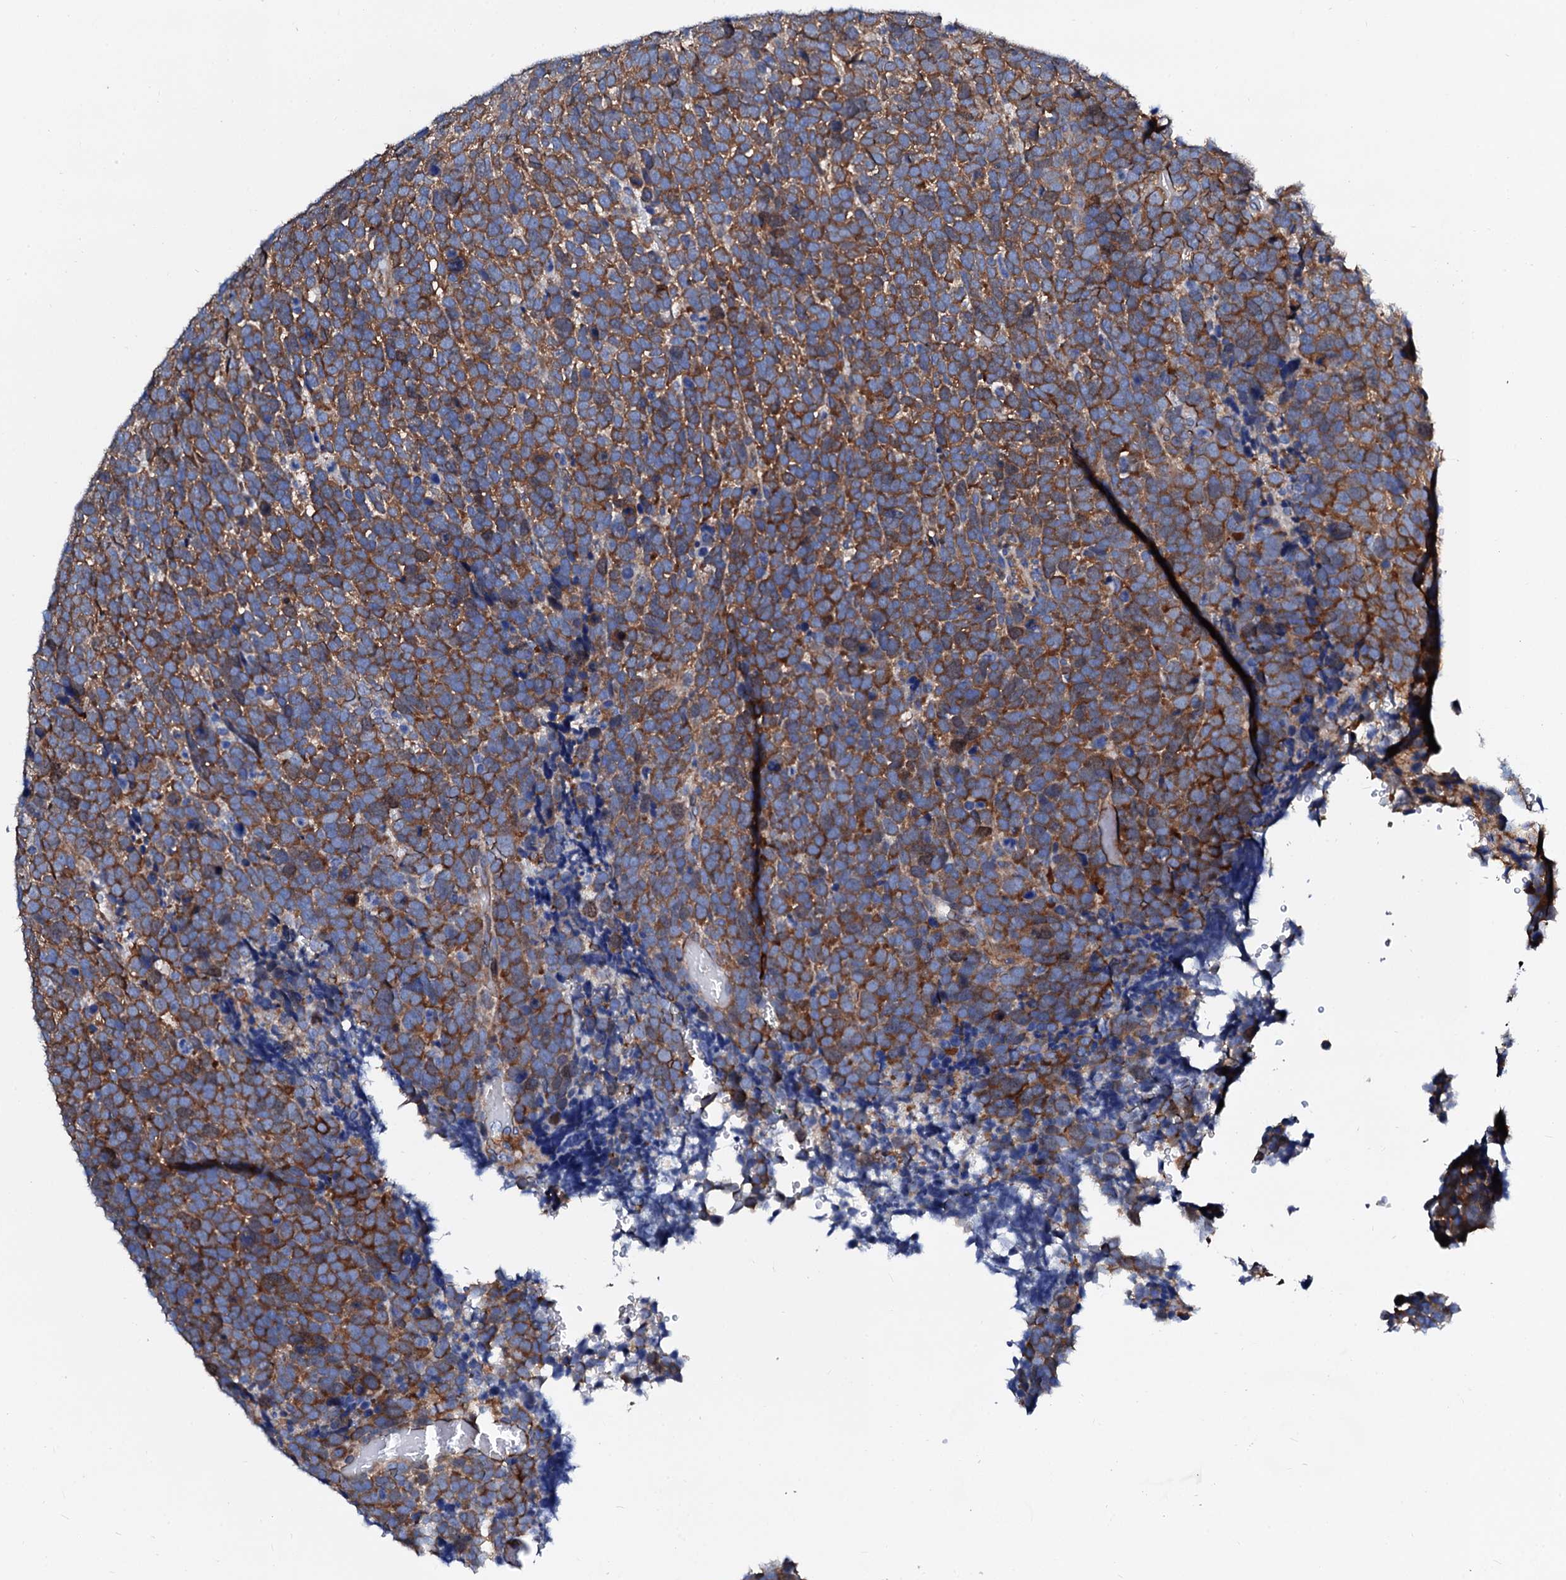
{"staining": {"intensity": "moderate", "quantity": ">75%", "location": "cytoplasmic/membranous"}, "tissue": "urothelial cancer", "cell_type": "Tumor cells", "image_type": "cancer", "snomed": [{"axis": "morphology", "description": "Urothelial carcinoma, High grade"}, {"axis": "topography", "description": "Urinary bladder"}], "caption": "Urothelial carcinoma (high-grade) was stained to show a protein in brown. There is medium levels of moderate cytoplasmic/membranous expression in approximately >75% of tumor cells.", "gene": "CSKMT", "patient": {"sex": "female", "age": 82}}